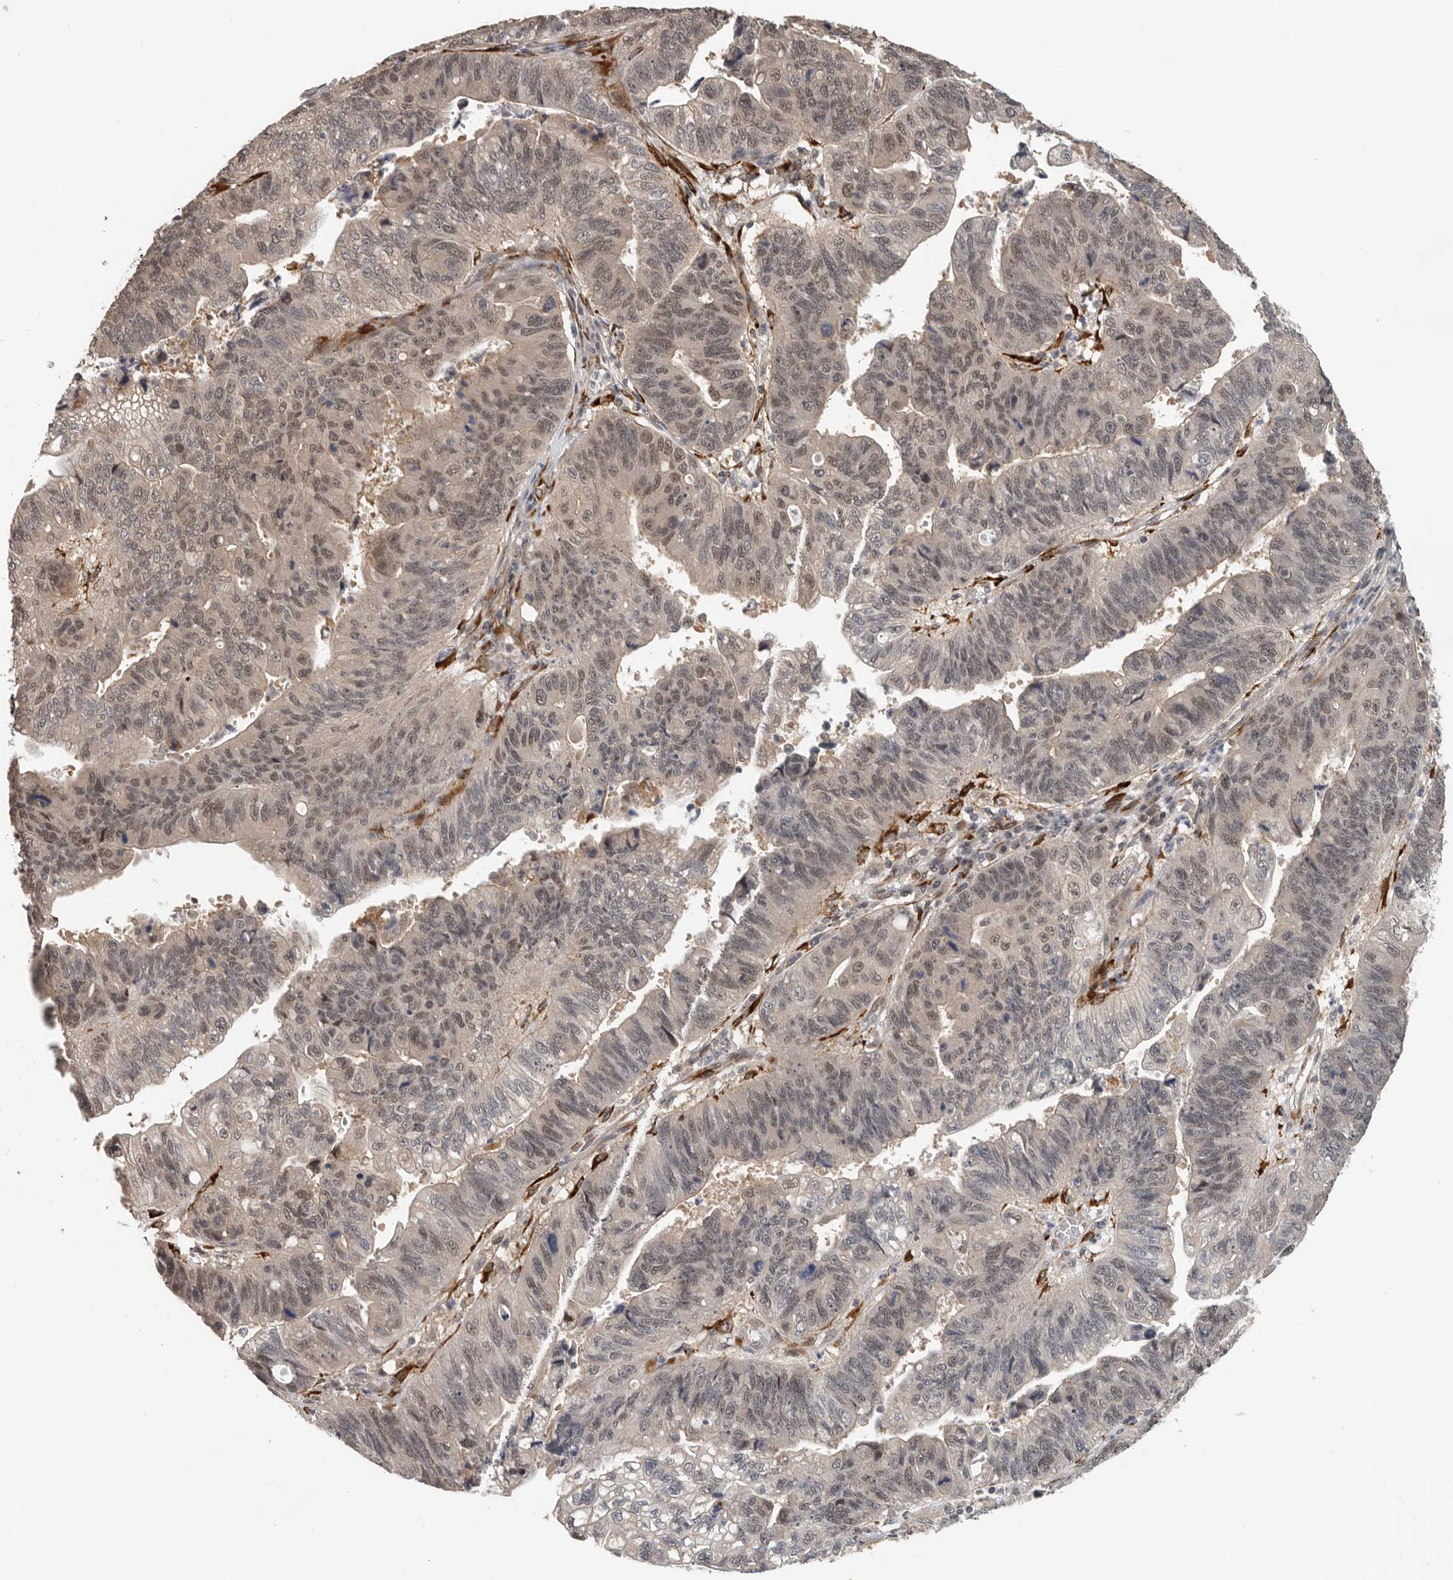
{"staining": {"intensity": "weak", "quantity": ">75%", "location": "nuclear"}, "tissue": "stomach cancer", "cell_type": "Tumor cells", "image_type": "cancer", "snomed": [{"axis": "morphology", "description": "Adenocarcinoma, NOS"}, {"axis": "topography", "description": "Stomach"}], "caption": "Protein staining by immunohistochemistry (IHC) displays weak nuclear staining in about >75% of tumor cells in adenocarcinoma (stomach). (DAB IHC with brightfield microscopy, high magnification).", "gene": "HENMT1", "patient": {"sex": "male", "age": 59}}